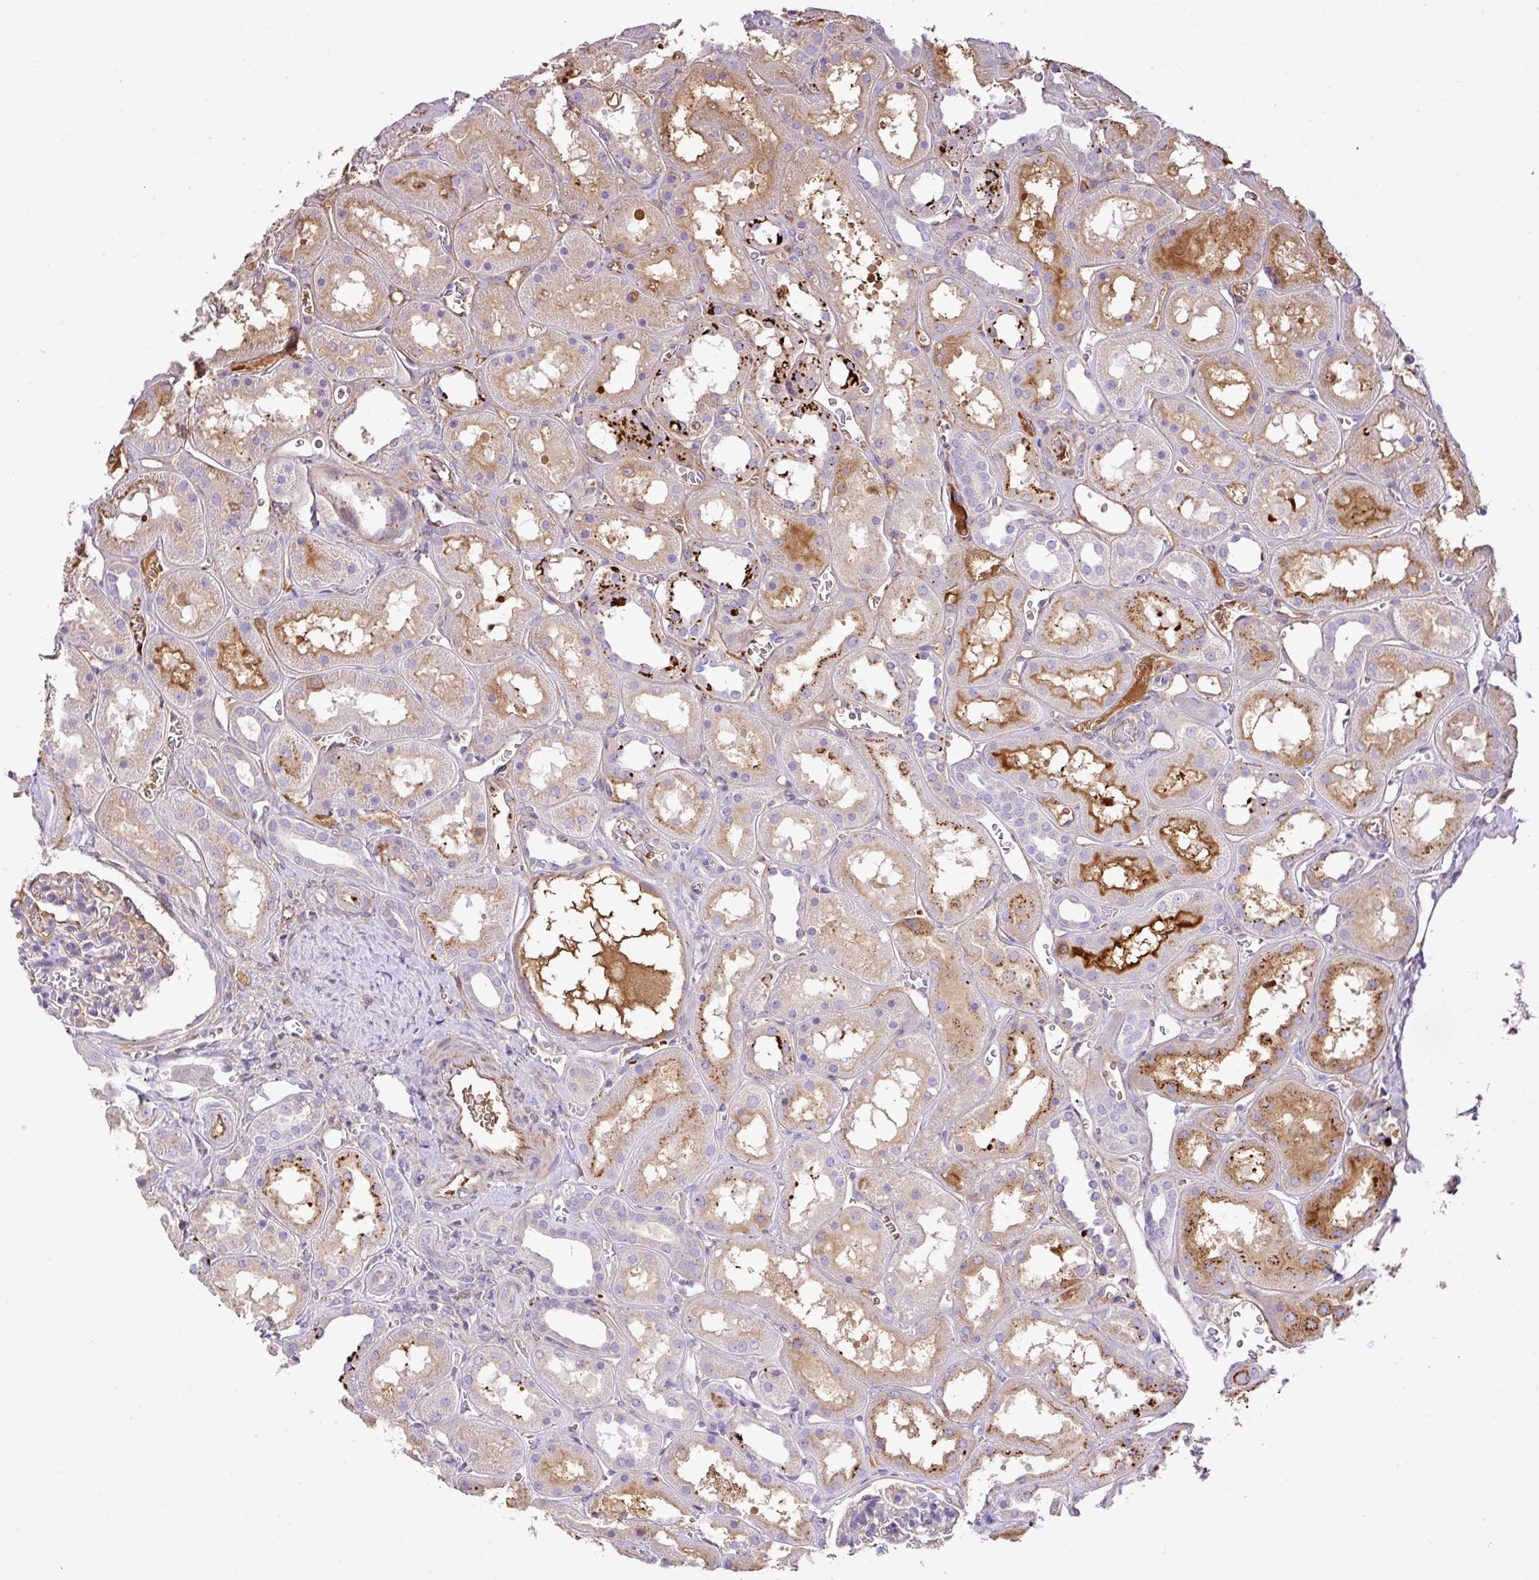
{"staining": {"intensity": "weak", "quantity": "<25%", "location": "cytoplasmic/membranous"}, "tissue": "kidney", "cell_type": "Cells in glomeruli", "image_type": "normal", "snomed": [{"axis": "morphology", "description": "Normal tissue, NOS"}, {"axis": "topography", "description": "Kidney"}], "caption": "There is no significant positivity in cells in glomeruli of kidney. (Stains: DAB immunohistochemistry (IHC) with hematoxylin counter stain, Microscopy: brightfield microscopy at high magnification).", "gene": "CTXN2", "patient": {"sex": "female", "age": 41}}